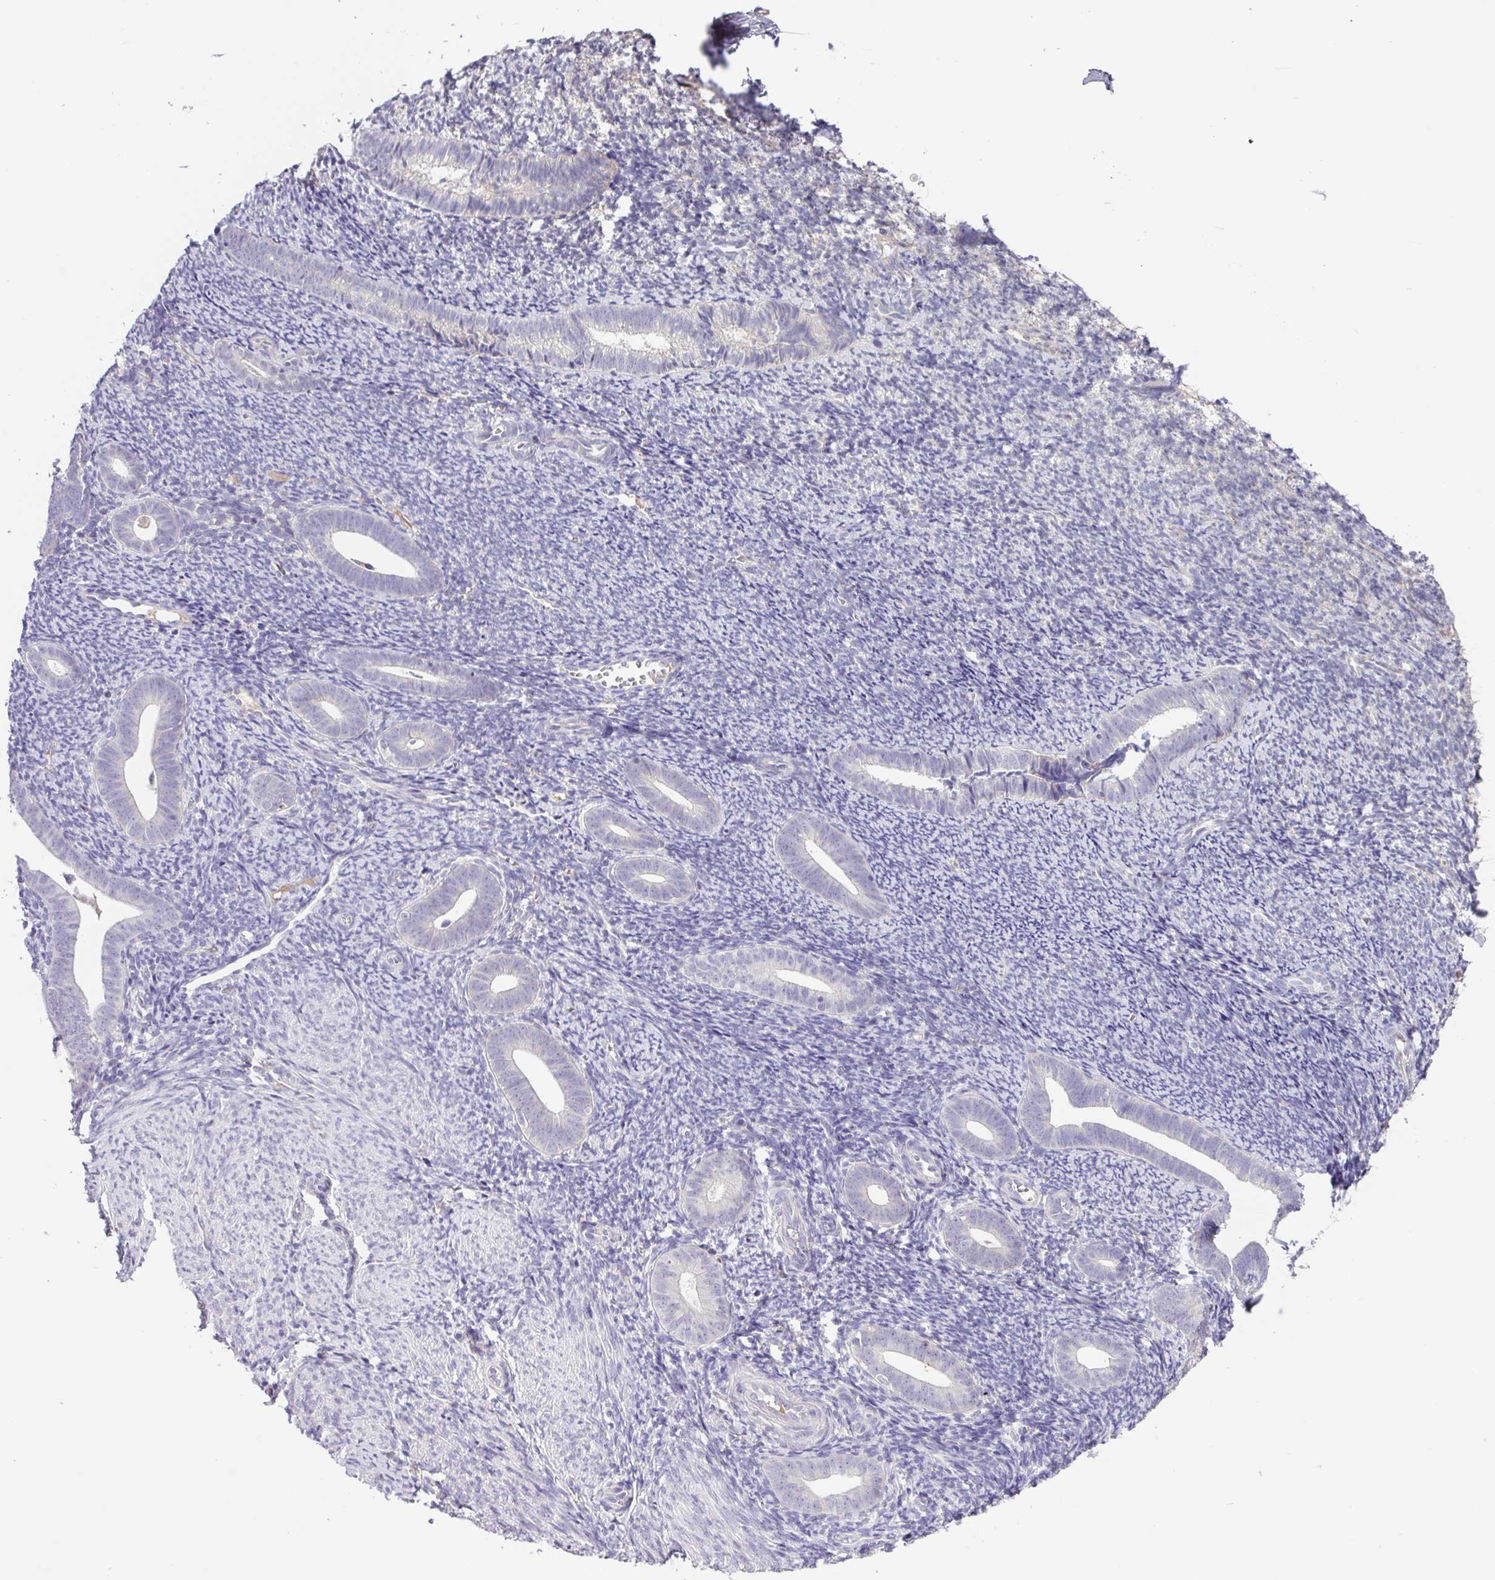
{"staining": {"intensity": "negative", "quantity": "none", "location": "none"}, "tissue": "endometrium", "cell_type": "Cells in endometrial stroma", "image_type": "normal", "snomed": [{"axis": "morphology", "description": "Normal tissue, NOS"}, {"axis": "topography", "description": "Endometrium"}], "caption": "DAB (3,3'-diaminobenzidine) immunohistochemical staining of normal endometrium shows no significant positivity in cells in endometrial stroma.", "gene": "SFTPB", "patient": {"sex": "female", "age": 39}}